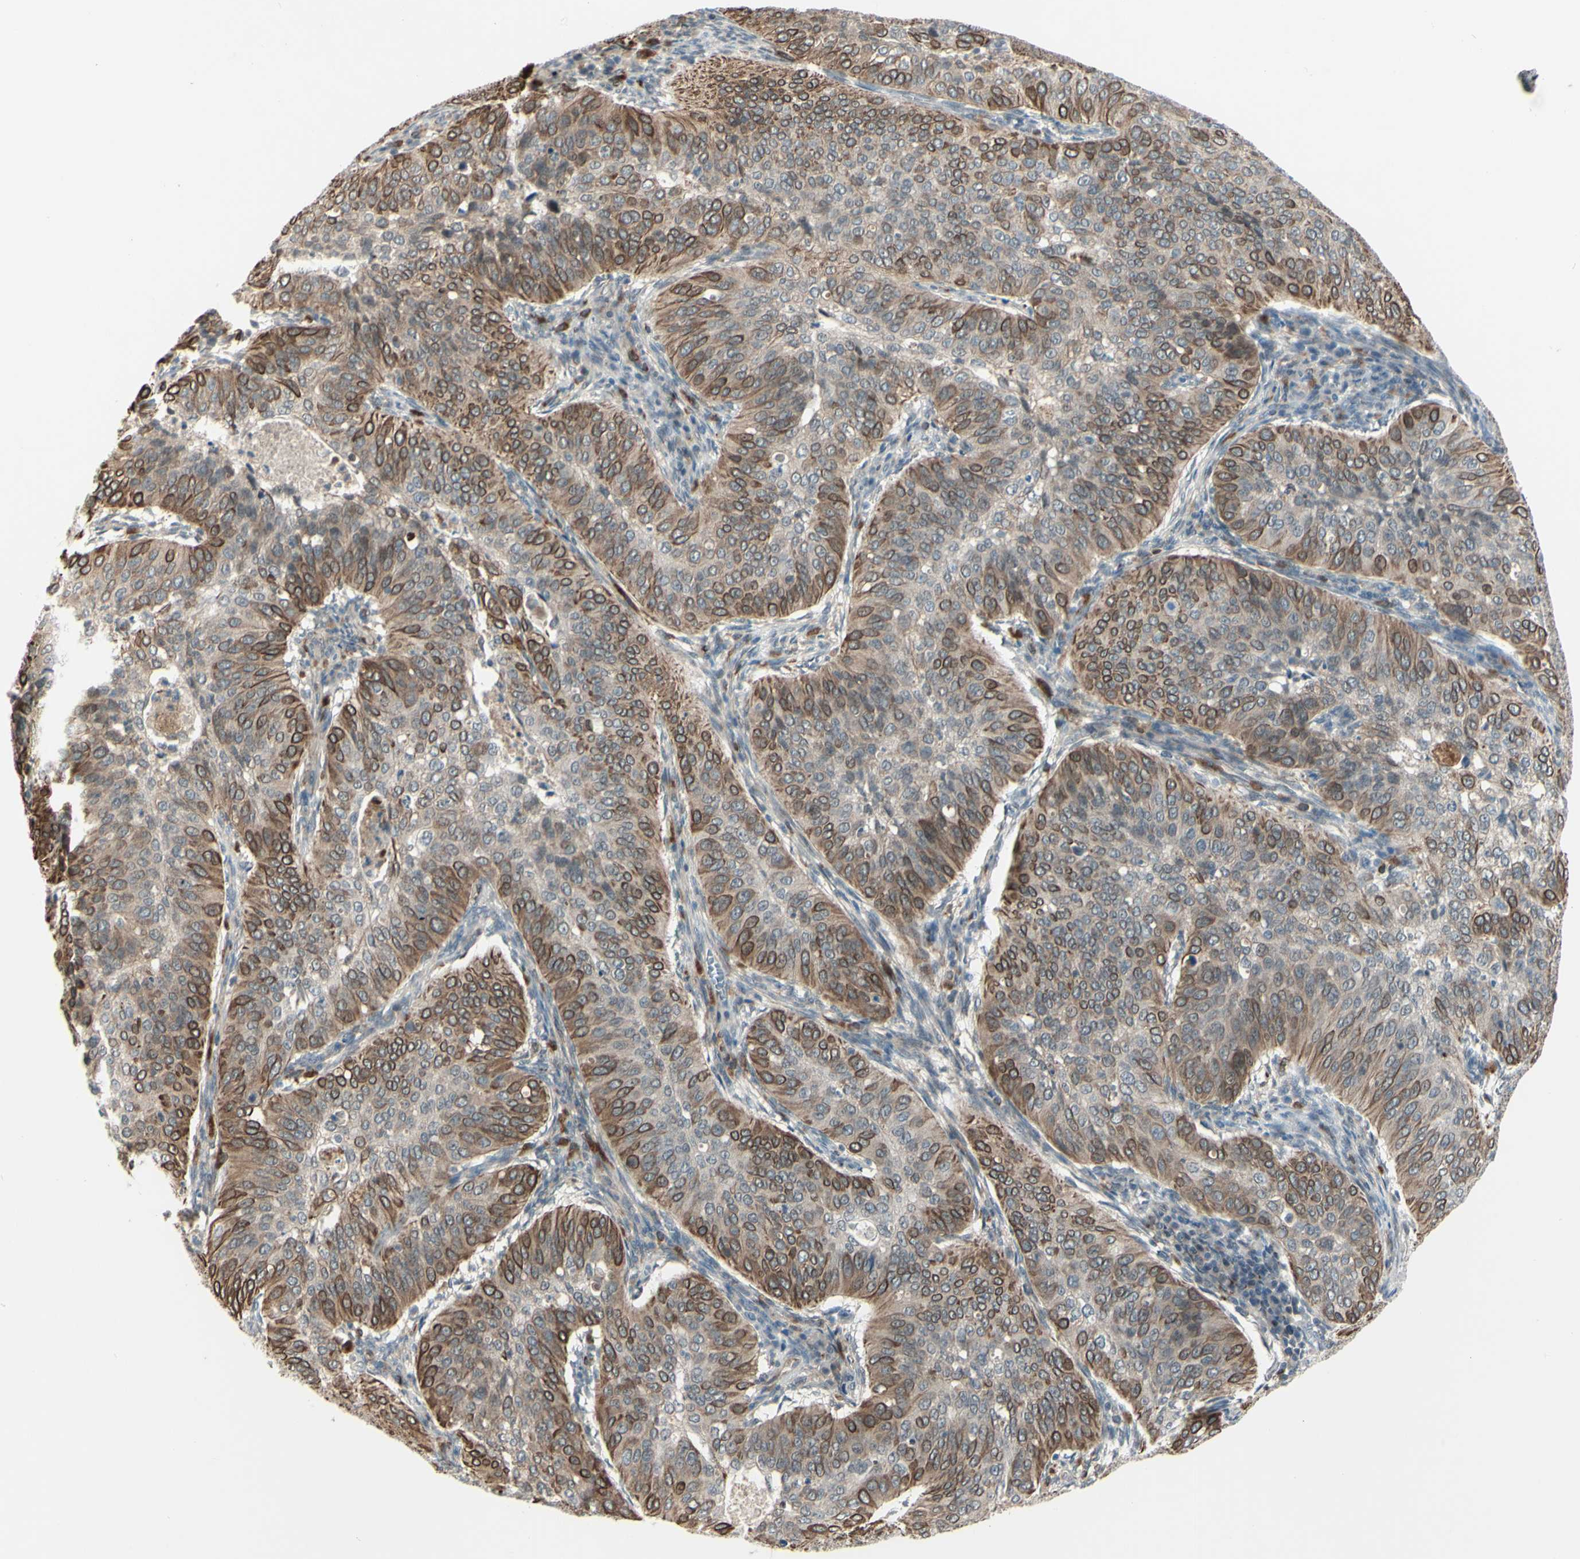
{"staining": {"intensity": "moderate", "quantity": ">75%", "location": "cytoplasmic/membranous"}, "tissue": "cervical cancer", "cell_type": "Tumor cells", "image_type": "cancer", "snomed": [{"axis": "morphology", "description": "Normal tissue, NOS"}, {"axis": "morphology", "description": "Squamous cell carcinoma, NOS"}, {"axis": "topography", "description": "Cervix"}], "caption": "The photomicrograph exhibits immunohistochemical staining of cervical cancer. There is moderate cytoplasmic/membranous positivity is appreciated in about >75% of tumor cells.", "gene": "FGFR2", "patient": {"sex": "female", "age": 39}}